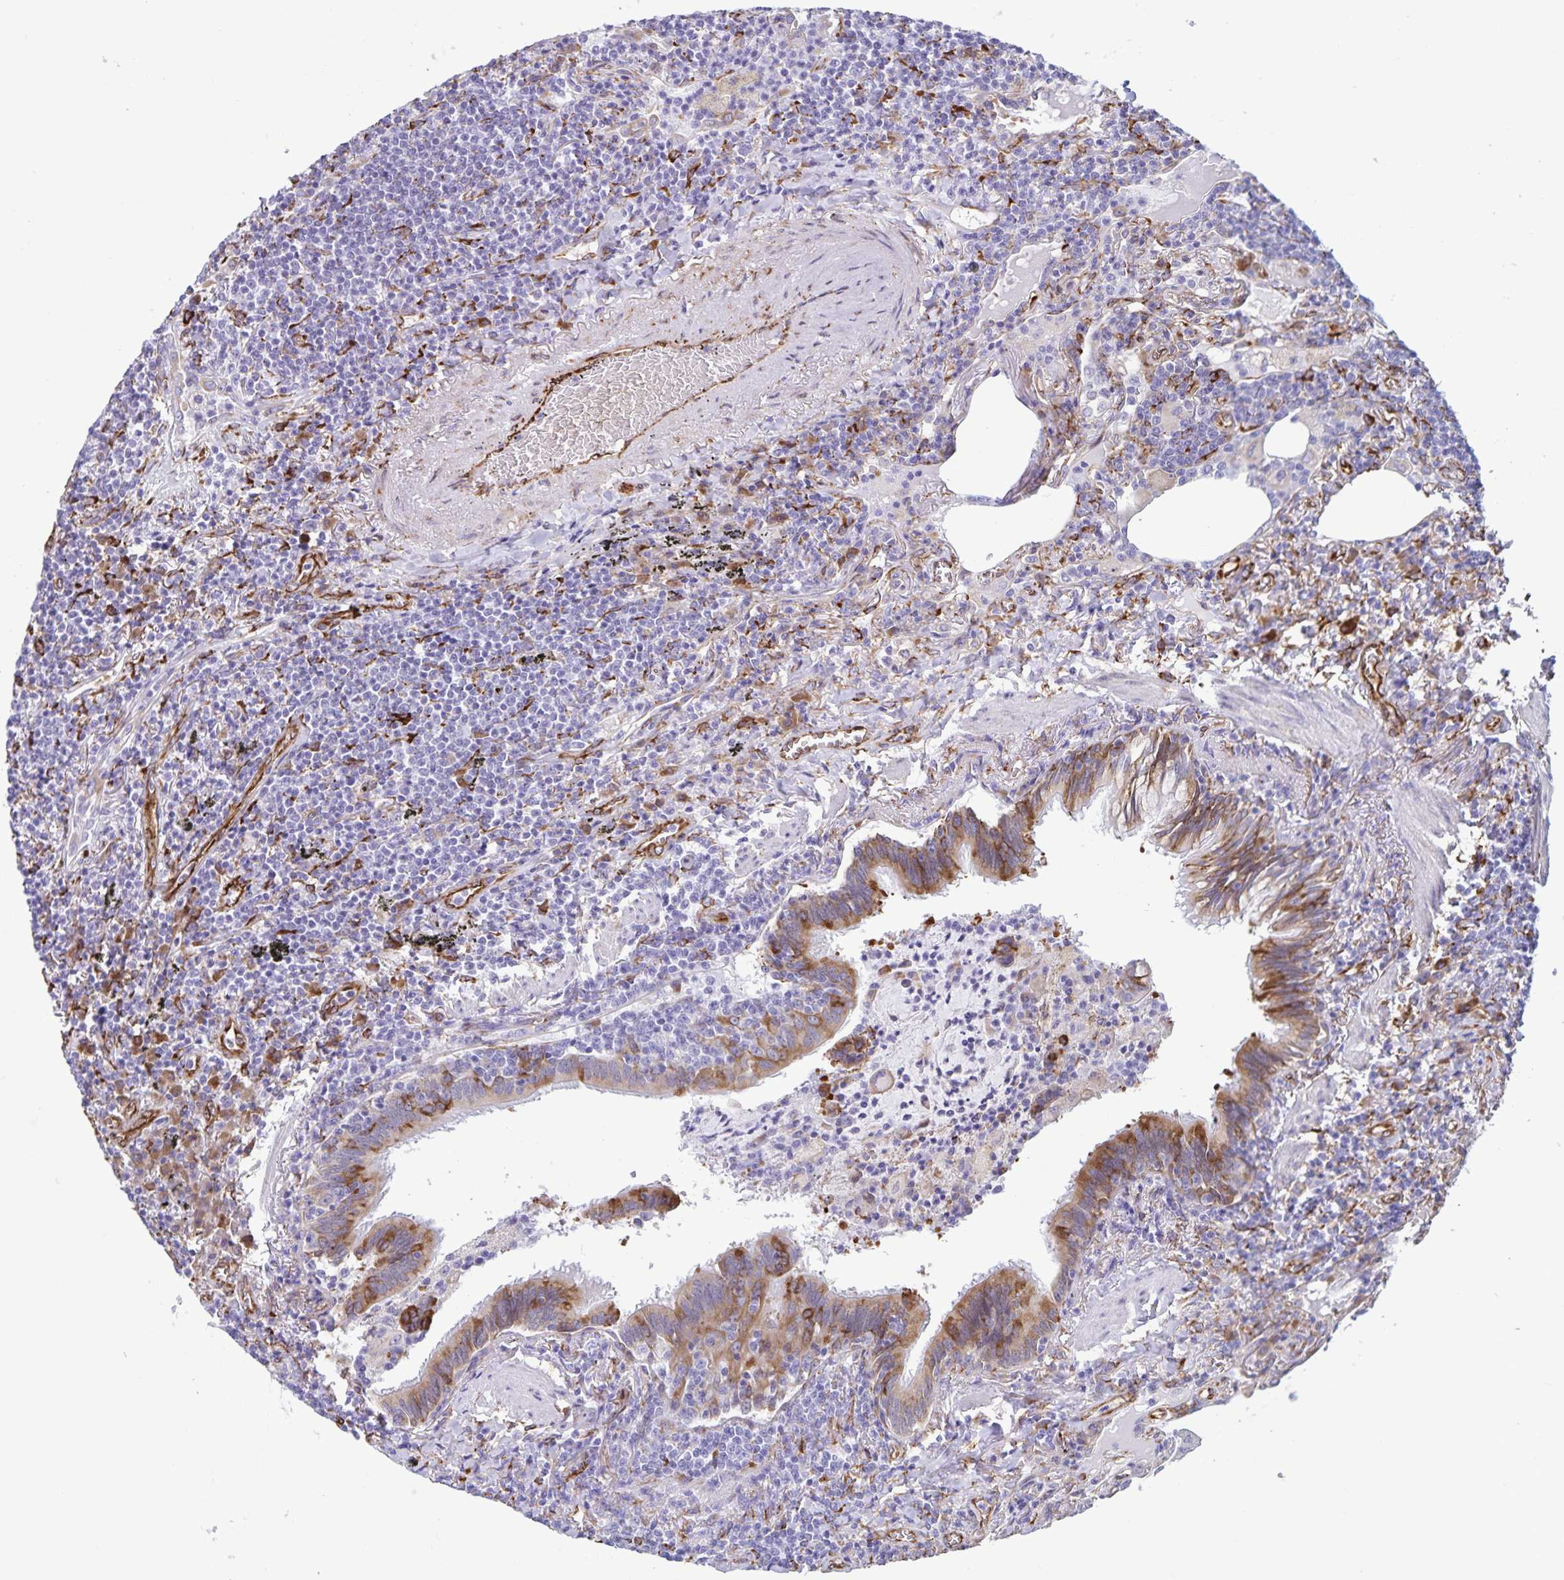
{"staining": {"intensity": "negative", "quantity": "none", "location": "none"}, "tissue": "lymphoma", "cell_type": "Tumor cells", "image_type": "cancer", "snomed": [{"axis": "morphology", "description": "Malignant lymphoma, non-Hodgkin's type, Low grade"}, {"axis": "topography", "description": "Lung"}], "caption": "A high-resolution histopathology image shows immunohistochemistry (IHC) staining of lymphoma, which shows no significant expression in tumor cells.", "gene": "RCN1", "patient": {"sex": "female", "age": 71}}